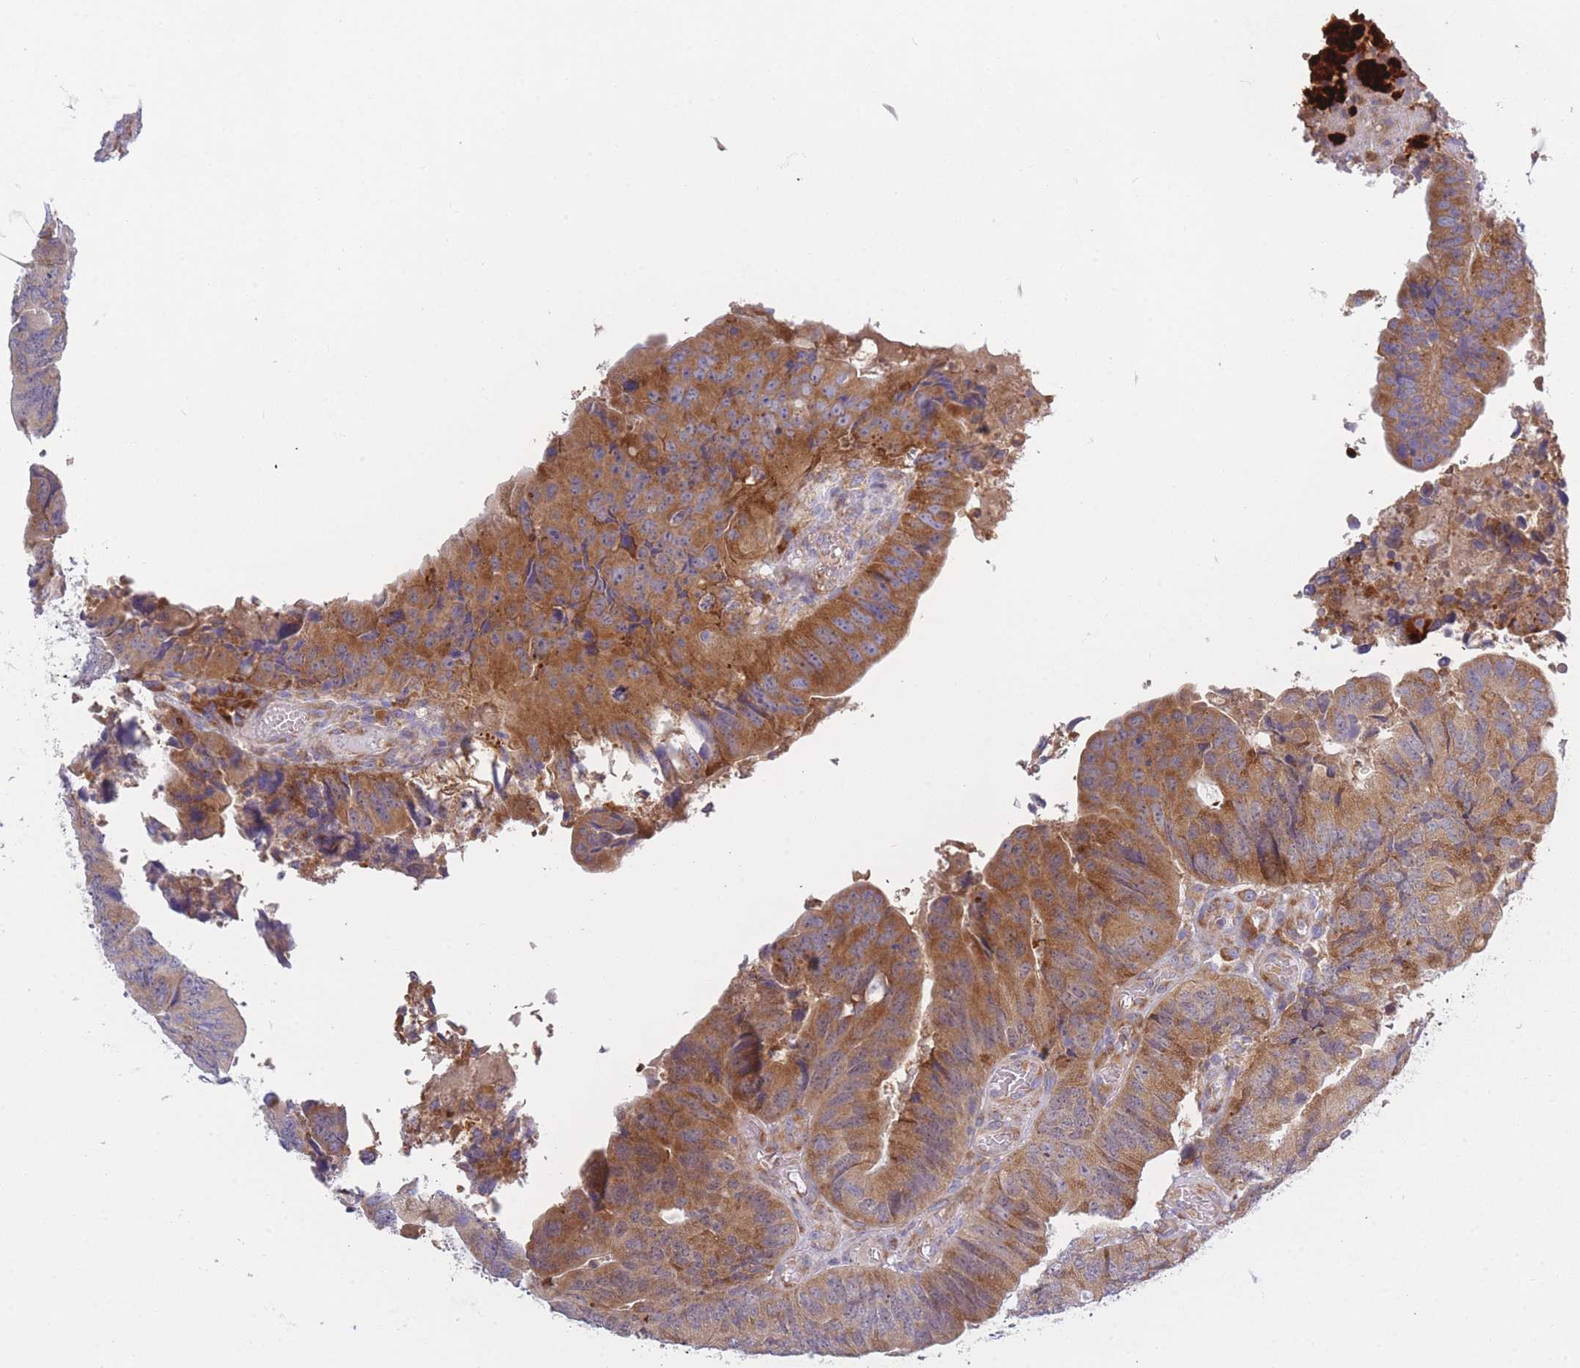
{"staining": {"intensity": "moderate", "quantity": ">75%", "location": "cytoplasmic/membranous"}, "tissue": "colorectal cancer", "cell_type": "Tumor cells", "image_type": "cancer", "snomed": [{"axis": "morphology", "description": "Adenocarcinoma, NOS"}, {"axis": "topography", "description": "Colon"}], "caption": "Moderate cytoplasmic/membranous protein expression is appreciated in approximately >75% of tumor cells in colorectal cancer (adenocarcinoma).", "gene": "NDUFAF6", "patient": {"sex": "female", "age": 67}}